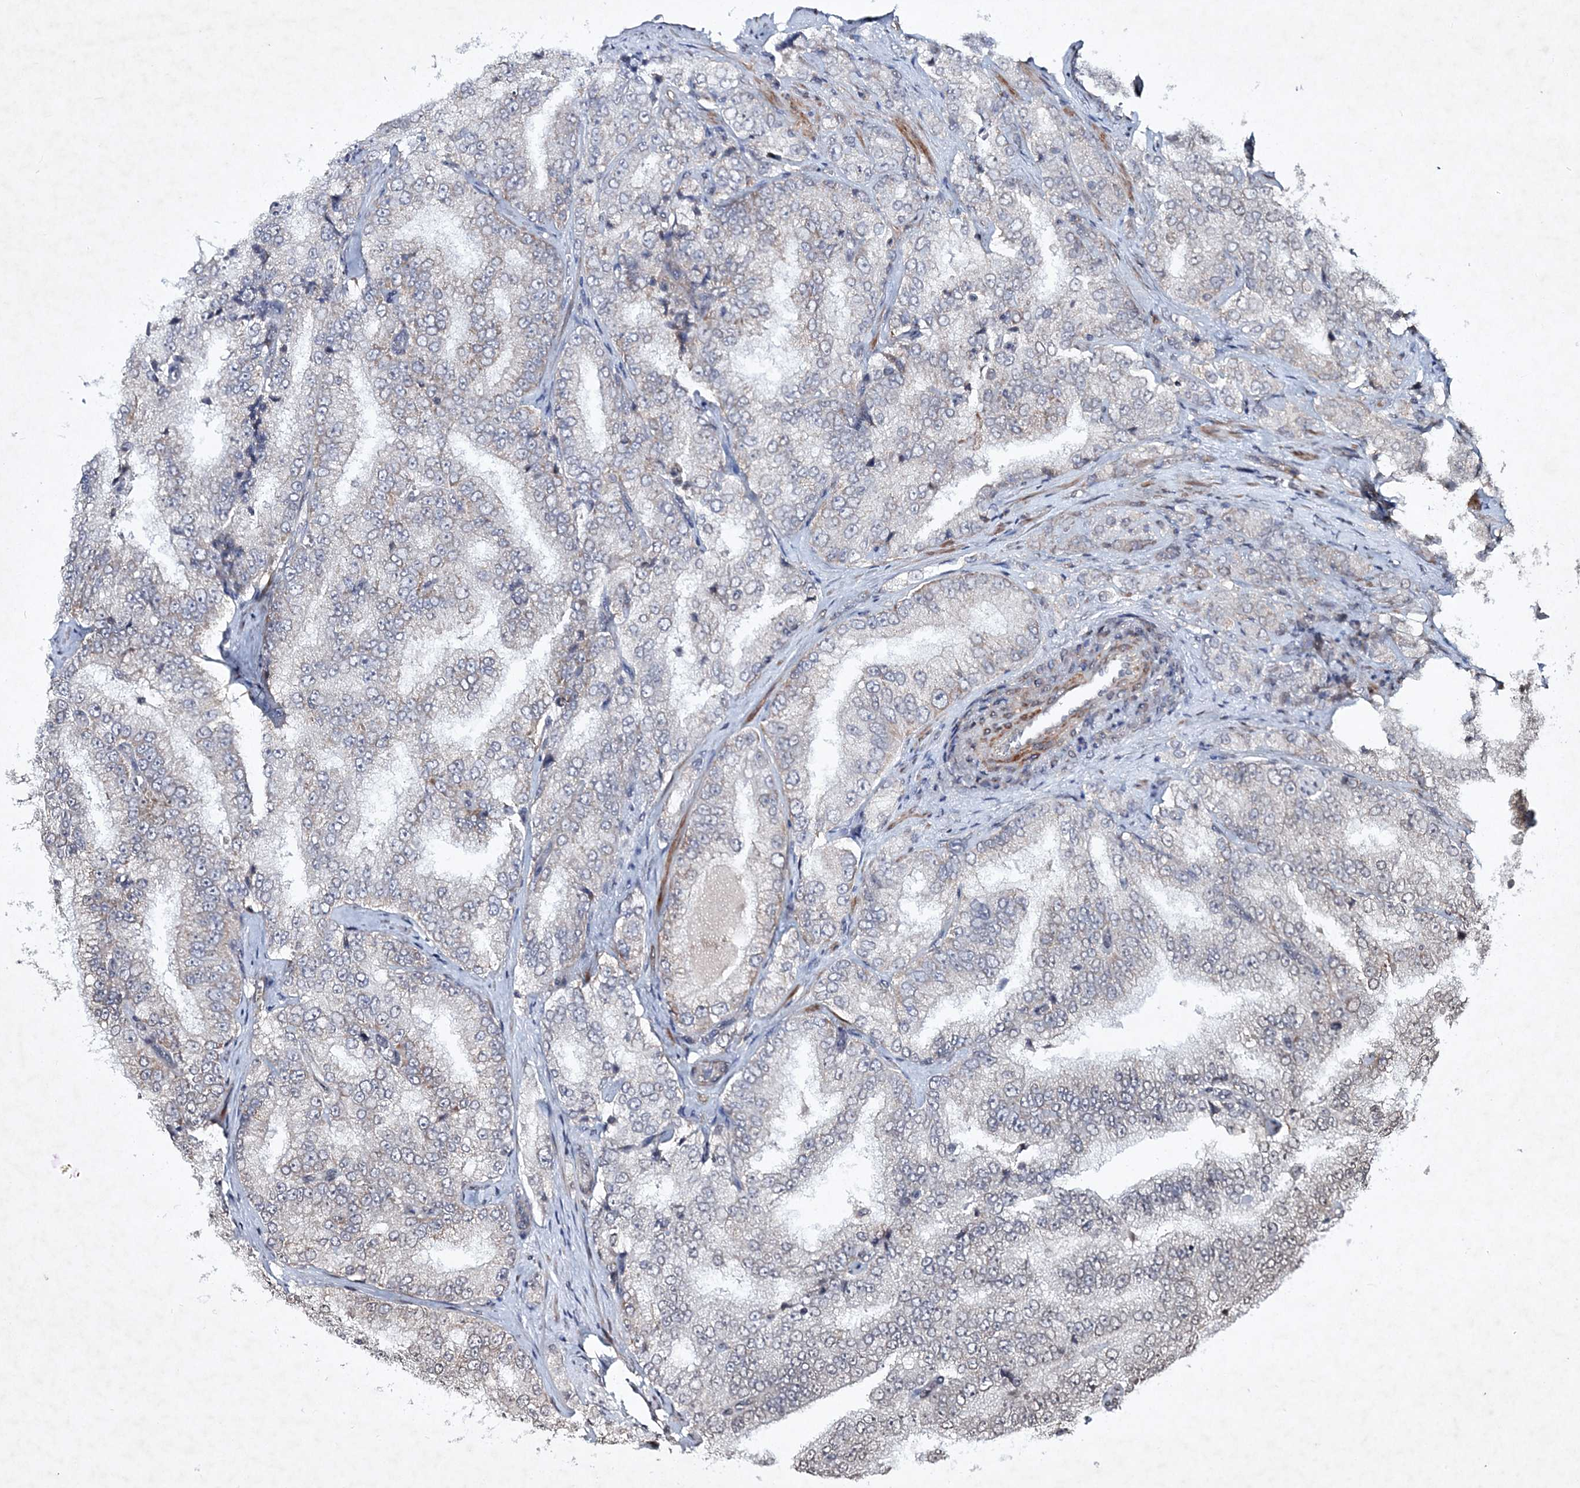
{"staining": {"intensity": "weak", "quantity": "25%-75%", "location": "cytoplasmic/membranous"}, "tissue": "prostate cancer", "cell_type": "Tumor cells", "image_type": "cancer", "snomed": [{"axis": "morphology", "description": "Adenocarcinoma, High grade"}, {"axis": "topography", "description": "Prostate"}], "caption": "Protein expression analysis of prostate cancer (adenocarcinoma (high-grade)) exhibits weak cytoplasmic/membranous expression in about 25%-75% of tumor cells.", "gene": "SOWAHB", "patient": {"sex": "male", "age": 58}}